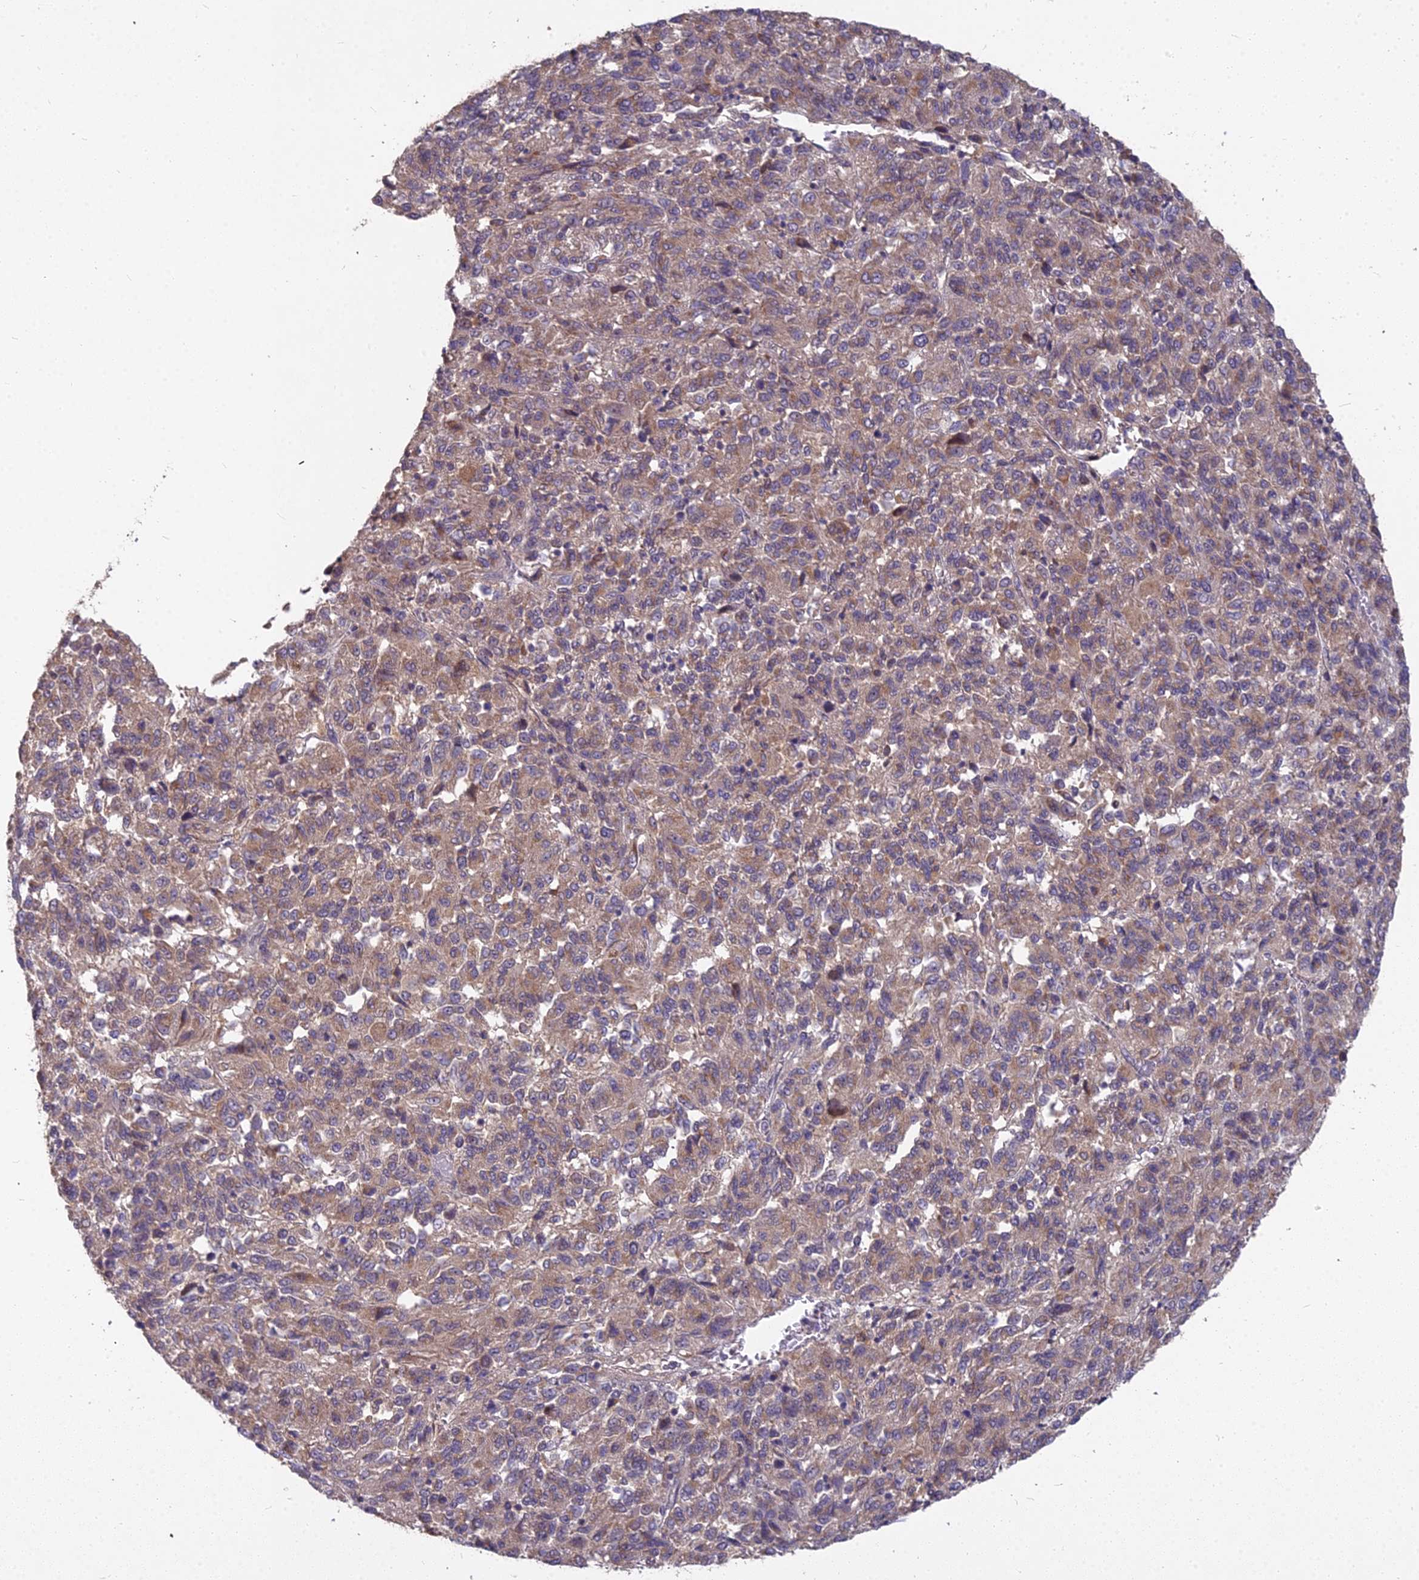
{"staining": {"intensity": "moderate", "quantity": ">75%", "location": "cytoplasmic/membranous"}, "tissue": "melanoma", "cell_type": "Tumor cells", "image_type": "cancer", "snomed": [{"axis": "morphology", "description": "Malignant melanoma, Metastatic site"}, {"axis": "topography", "description": "Lung"}], "caption": "Malignant melanoma (metastatic site) stained with immunohistochemistry (IHC) shows moderate cytoplasmic/membranous positivity in approximately >75% of tumor cells.", "gene": "MICU2", "patient": {"sex": "male", "age": 64}}